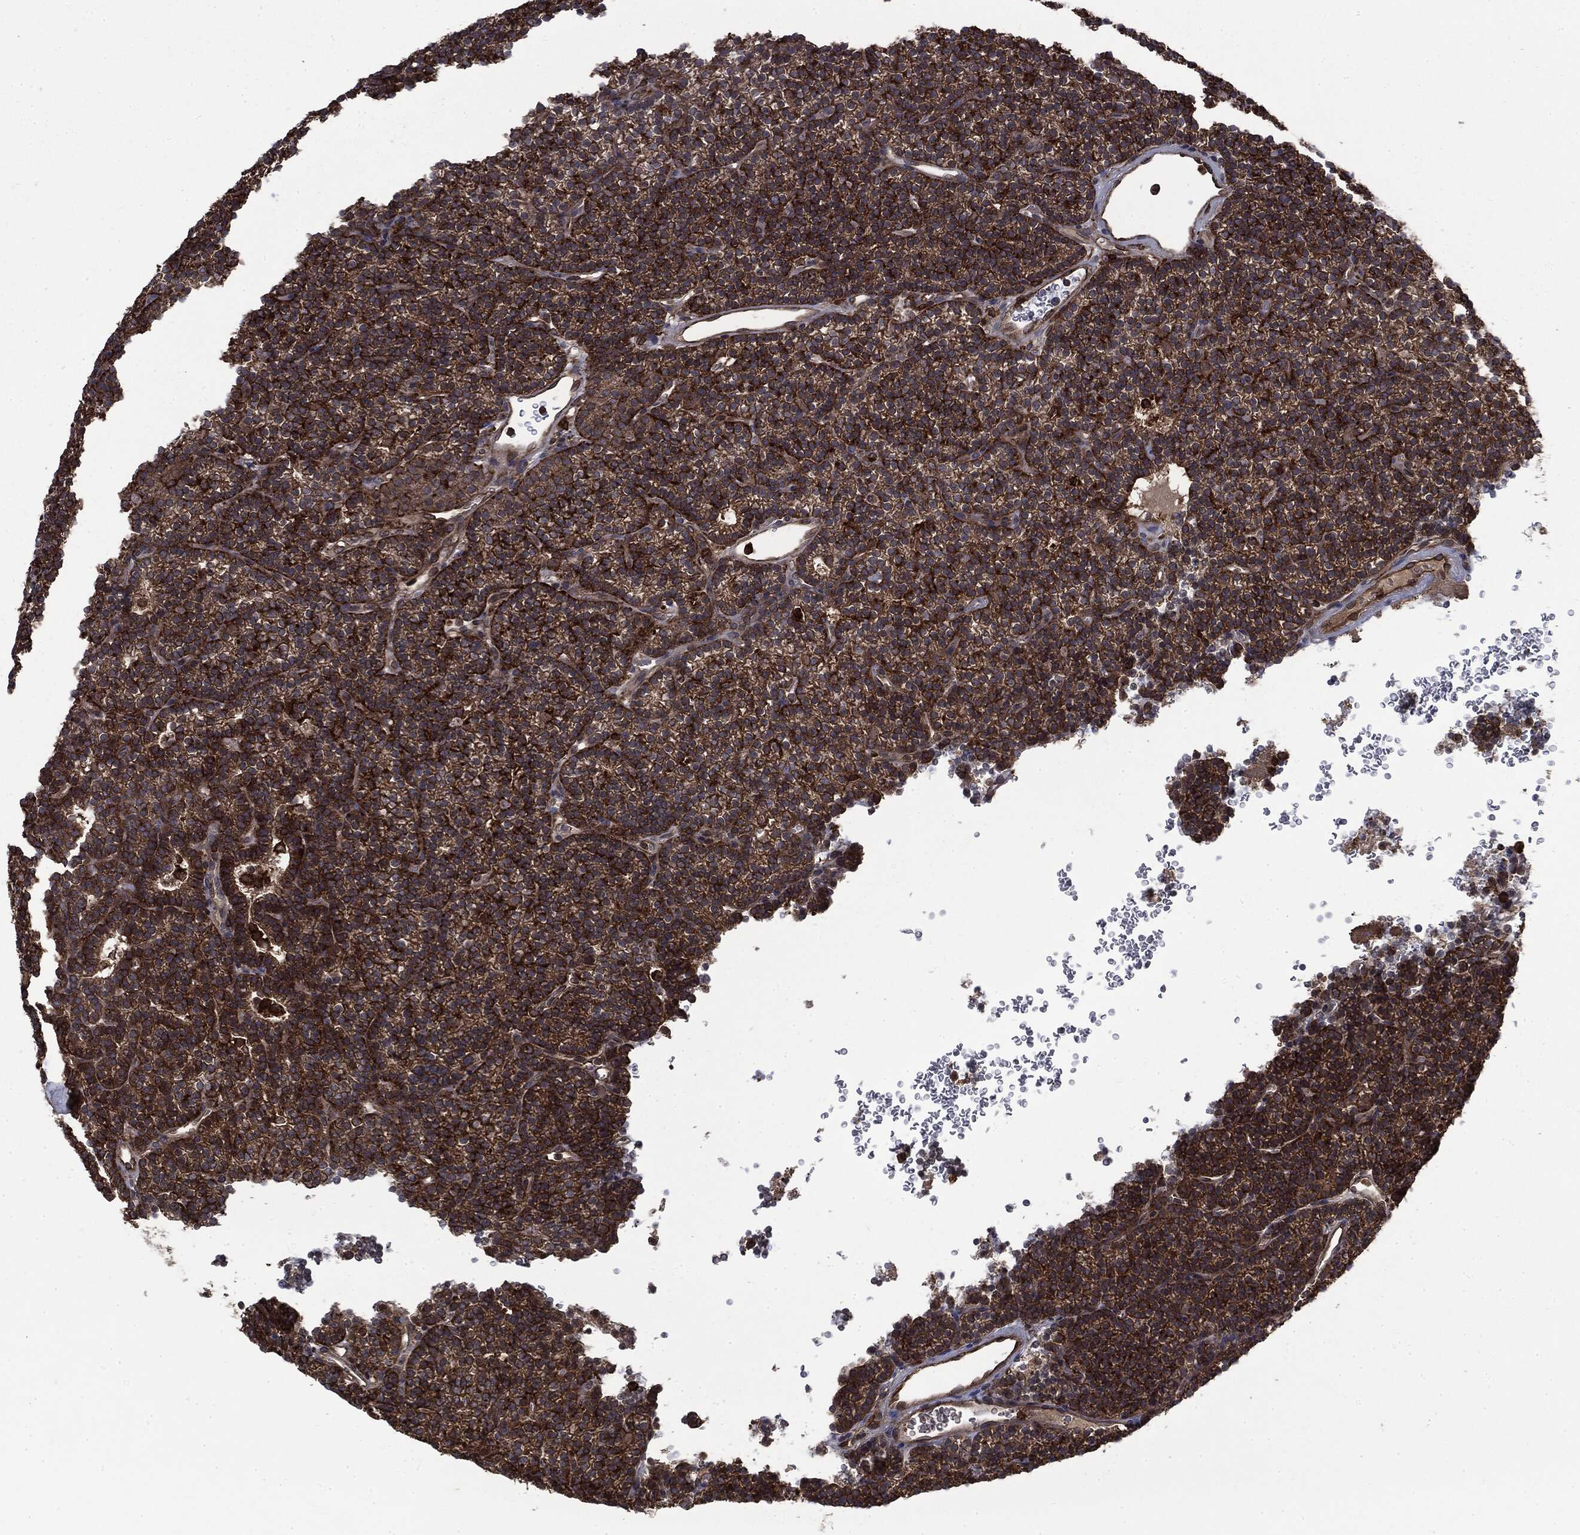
{"staining": {"intensity": "strong", "quantity": ">75%", "location": "cytoplasmic/membranous"}, "tissue": "parathyroid gland", "cell_type": "Glandular cells", "image_type": "normal", "snomed": [{"axis": "morphology", "description": "Normal tissue, NOS"}, {"axis": "topography", "description": "Parathyroid gland"}], "caption": "IHC (DAB (3,3'-diaminobenzidine)) staining of normal parathyroid gland exhibits strong cytoplasmic/membranous protein positivity in about >75% of glandular cells.", "gene": "SNX5", "patient": {"sex": "female", "age": 42}}